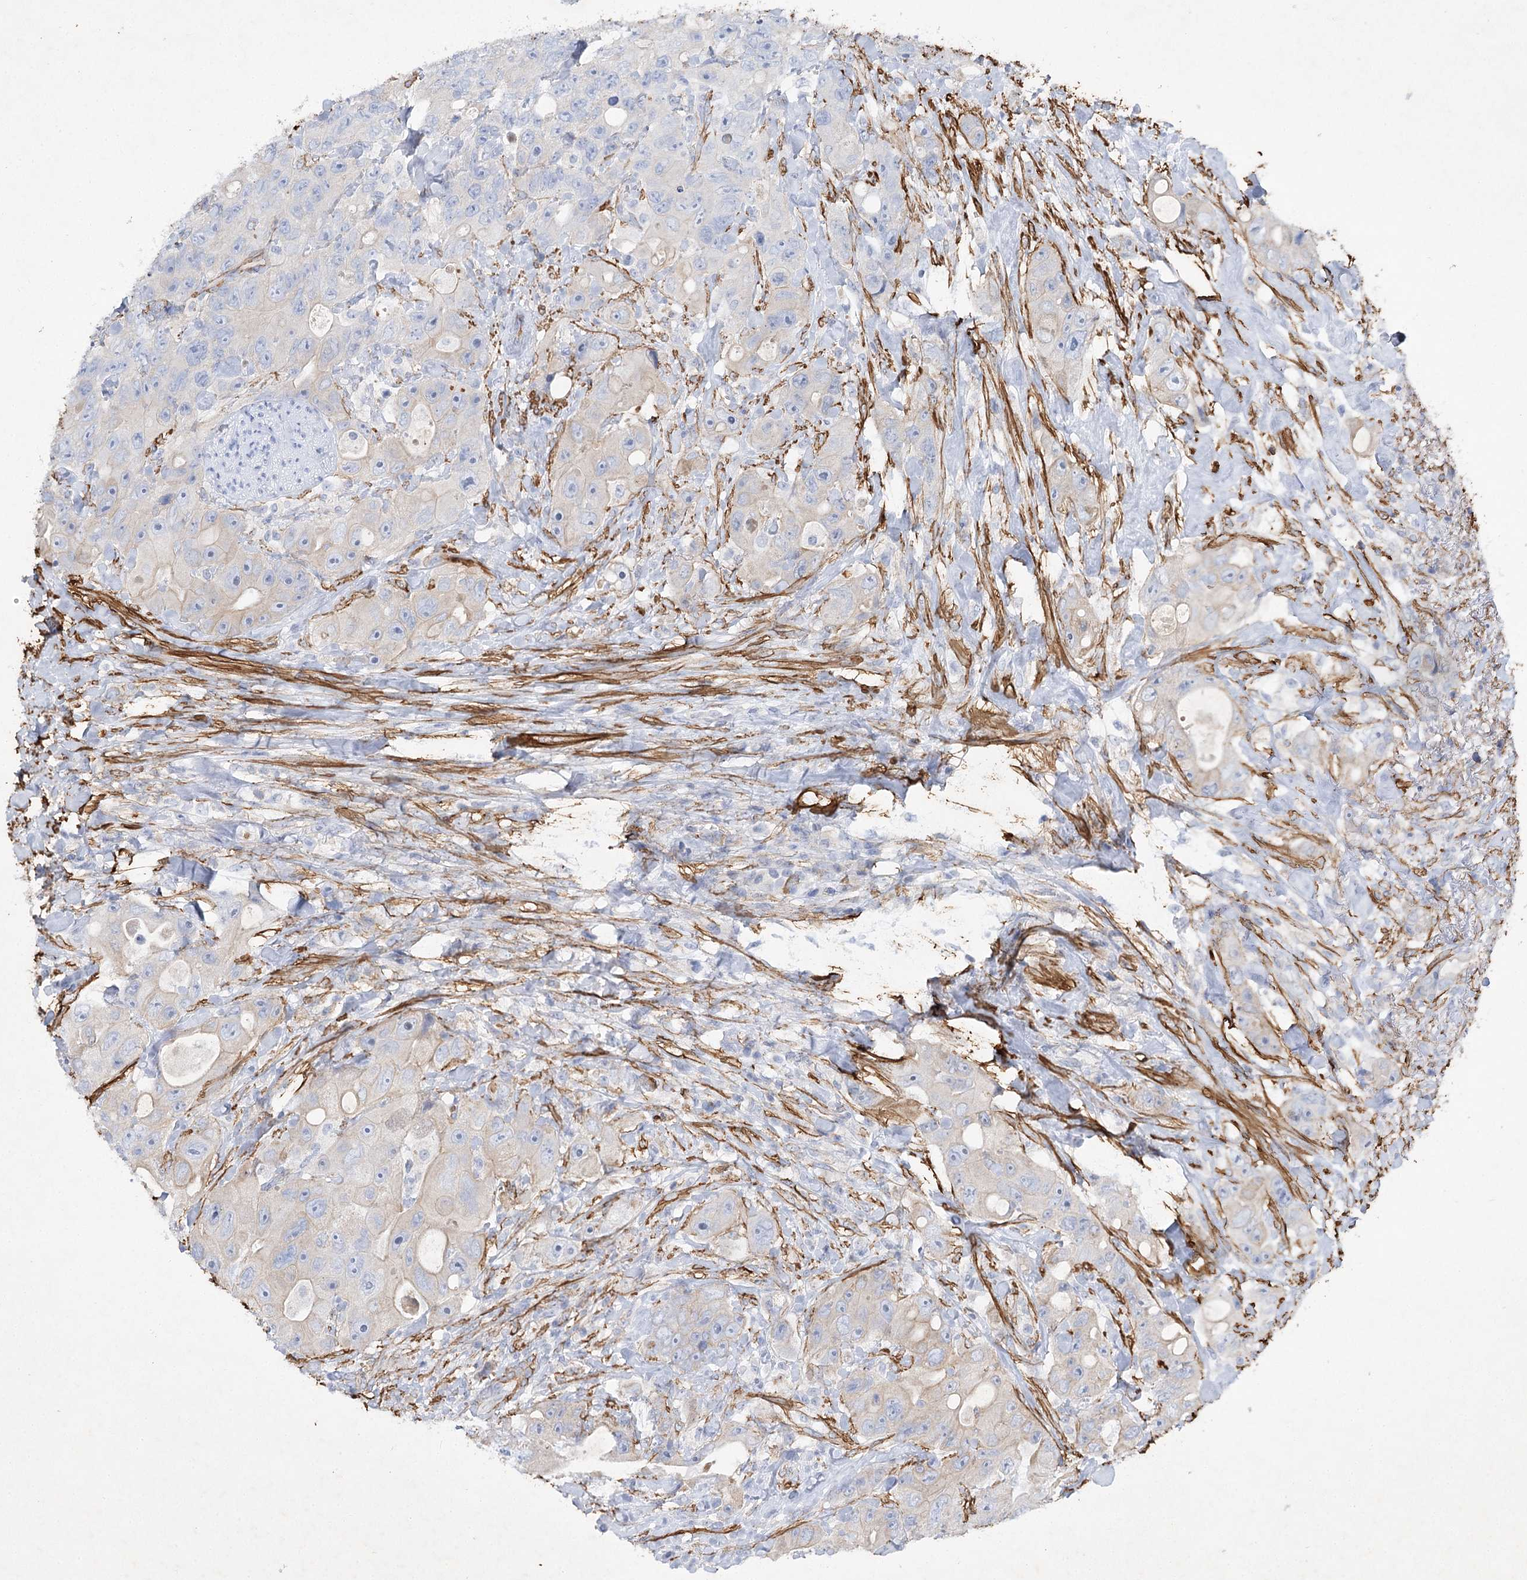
{"staining": {"intensity": "negative", "quantity": "none", "location": "none"}, "tissue": "colorectal cancer", "cell_type": "Tumor cells", "image_type": "cancer", "snomed": [{"axis": "morphology", "description": "Adenocarcinoma, NOS"}, {"axis": "topography", "description": "Colon"}], "caption": "This is an IHC image of human adenocarcinoma (colorectal). There is no expression in tumor cells.", "gene": "RTN2", "patient": {"sex": "female", "age": 46}}